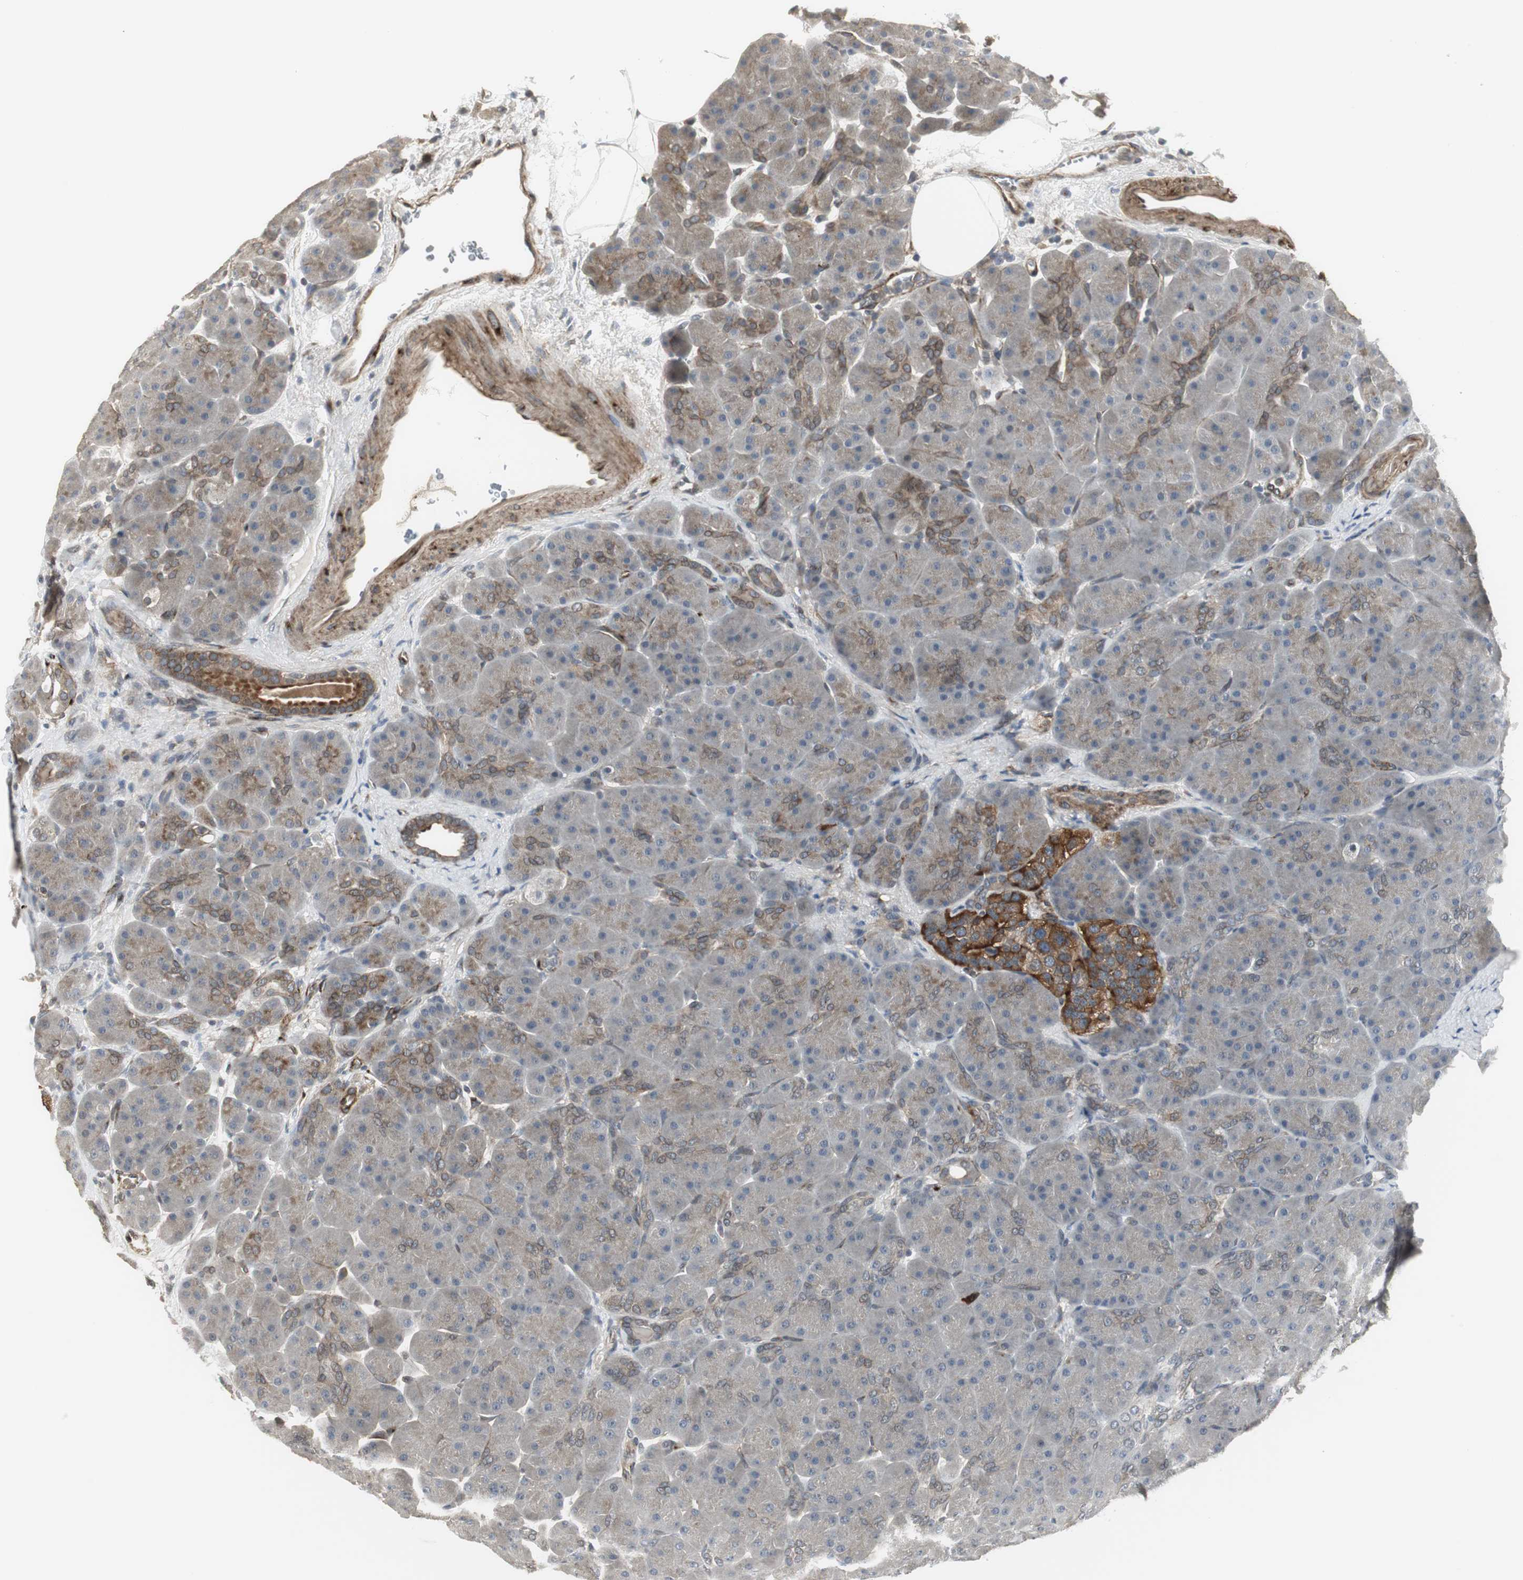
{"staining": {"intensity": "moderate", "quantity": "25%-75%", "location": "cytoplasmic/membranous"}, "tissue": "pancreas", "cell_type": "Exocrine glandular cells", "image_type": "normal", "snomed": [{"axis": "morphology", "description": "Normal tissue, NOS"}, {"axis": "topography", "description": "Pancreas"}], "caption": "High-magnification brightfield microscopy of benign pancreas stained with DAB (3,3'-diaminobenzidine) (brown) and counterstained with hematoxylin (blue). exocrine glandular cells exhibit moderate cytoplasmic/membranous positivity is seen in about25%-75% of cells. (brown staining indicates protein expression, while blue staining denotes nuclei).", "gene": "SCYL3", "patient": {"sex": "male", "age": 66}}